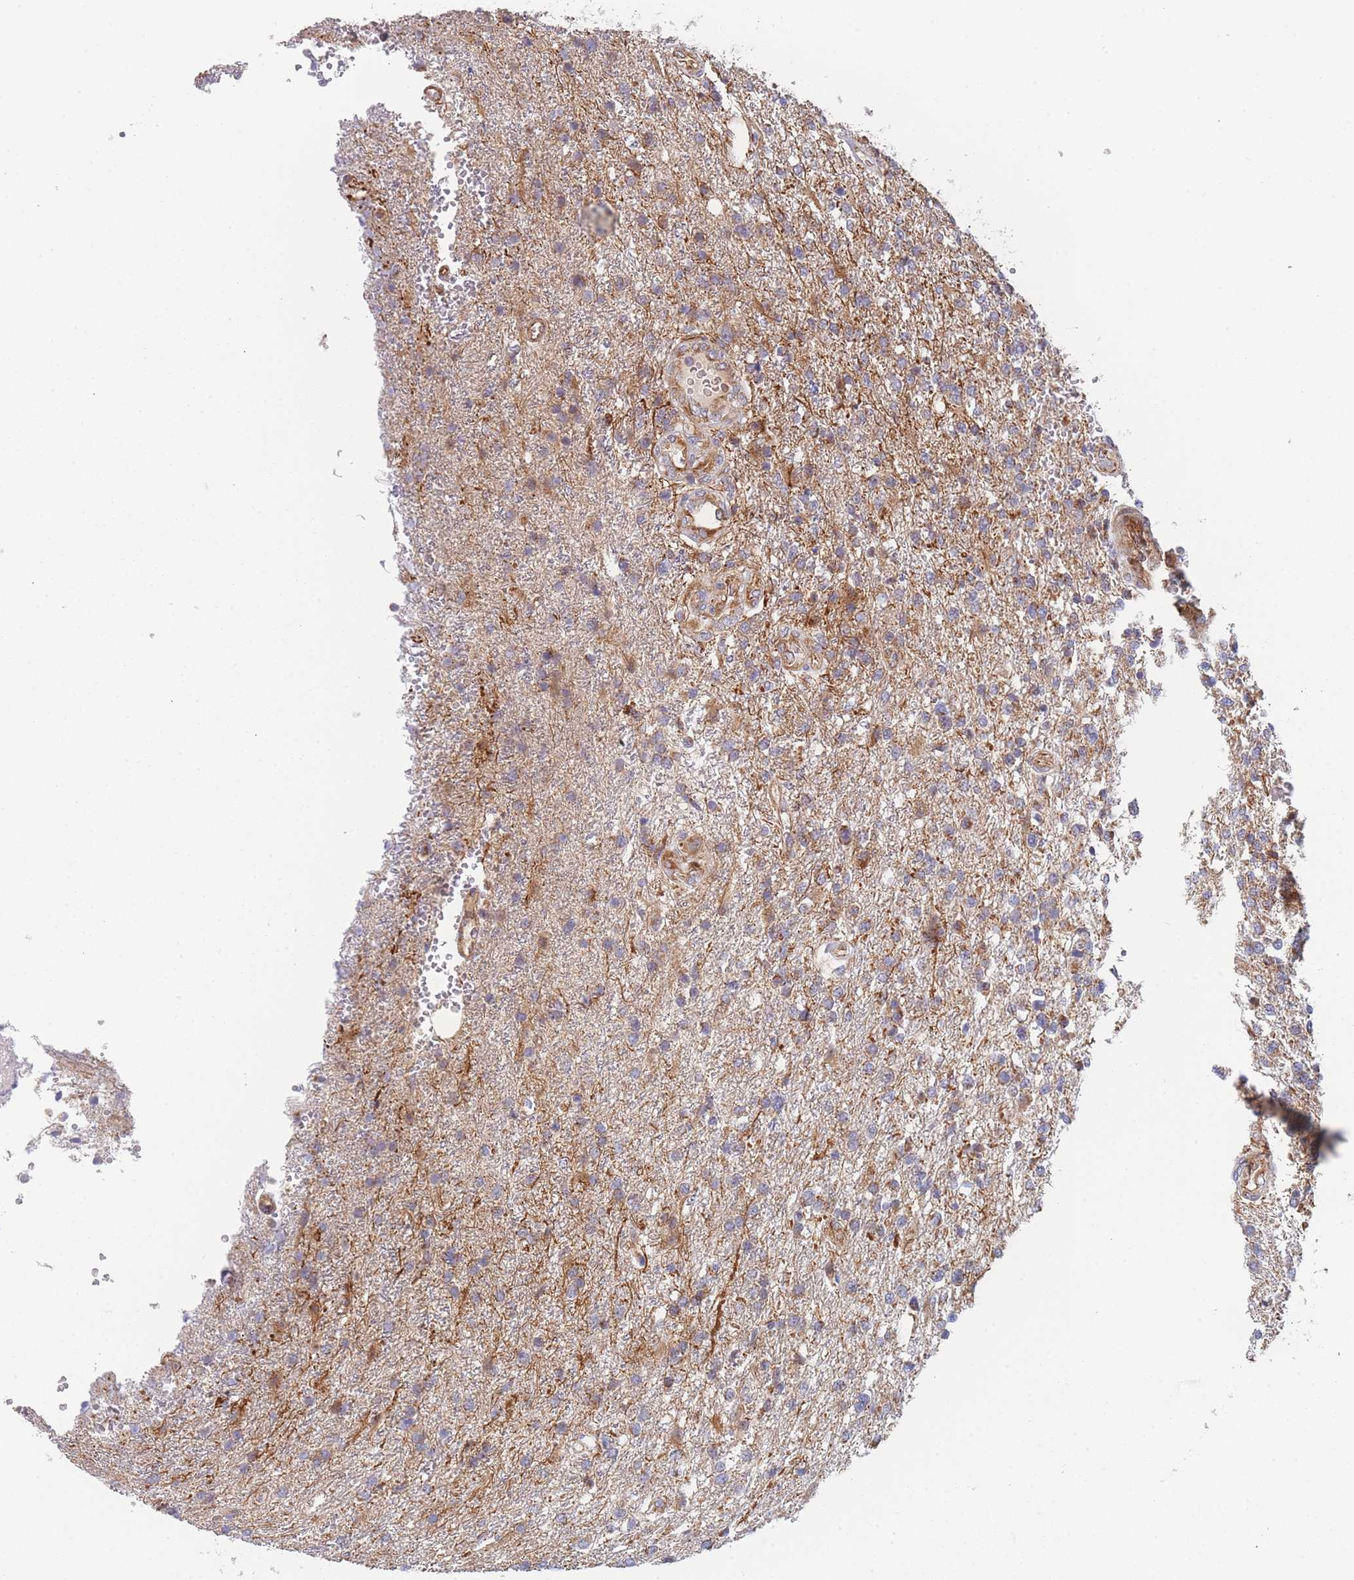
{"staining": {"intensity": "weak", "quantity": "25%-75%", "location": "cytoplasmic/membranous"}, "tissue": "glioma", "cell_type": "Tumor cells", "image_type": "cancer", "snomed": [{"axis": "morphology", "description": "Glioma, malignant, High grade"}, {"axis": "topography", "description": "Brain"}], "caption": "Brown immunohistochemical staining in malignant glioma (high-grade) demonstrates weak cytoplasmic/membranous positivity in approximately 25%-75% of tumor cells.", "gene": "MTRES1", "patient": {"sex": "male", "age": 56}}